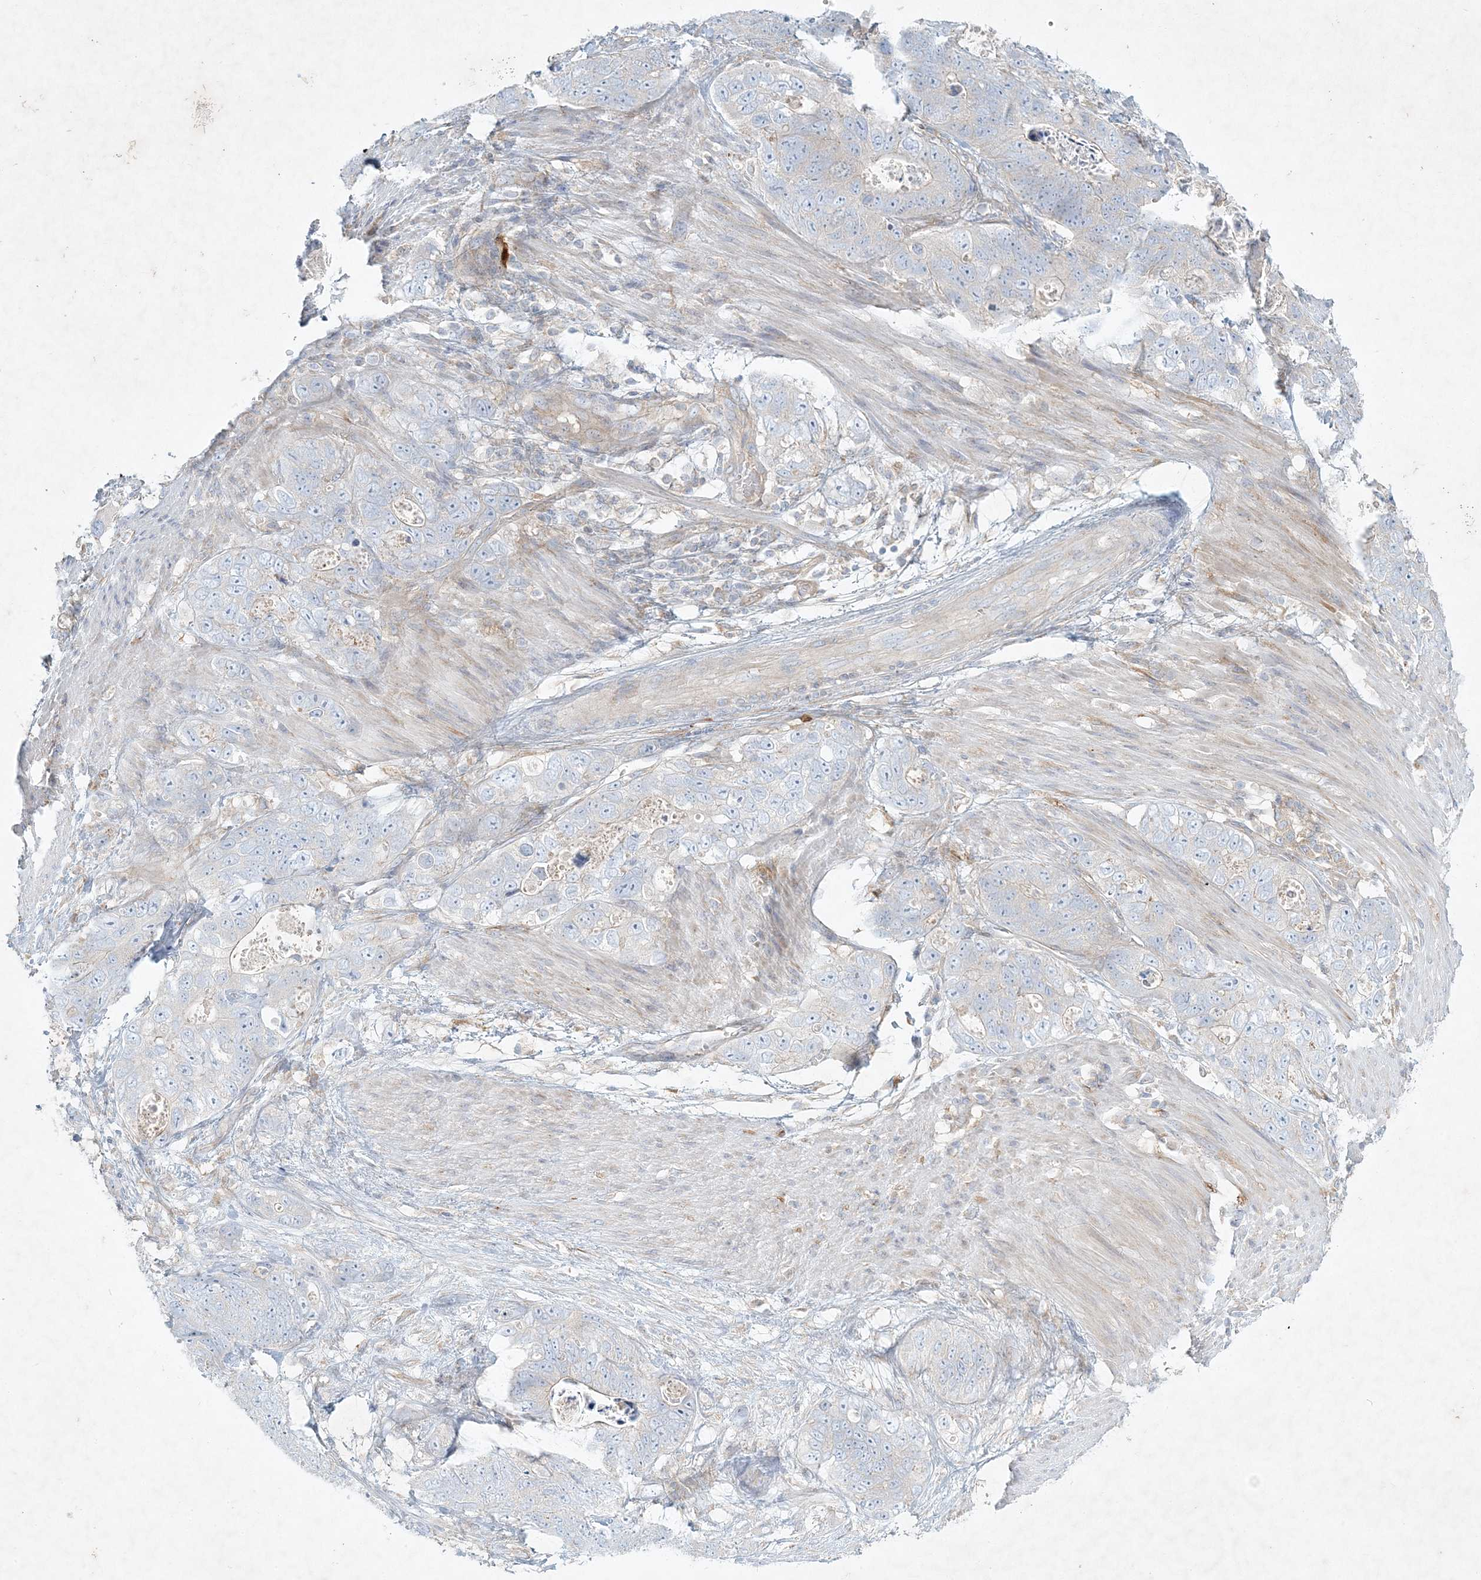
{"staining": {"intensity": "negative", "quantity": "none", "location": "none"}, "tissue": "stomach cancer", "cell_type": "Tumor cells", "image_type": "cancer", "snomed": [{"axis": "morphology", "description": "Normal tissue, NOS"}, {"axis": "morphology", "description": "Adenocarcinoma, NOS"}, {"axis": "topography", "description": "Stomach"}], "caption": "DAB (3,3'-diaminobenzidine) immunohistochemical staining of adenocarcinoma (stomach) demonstrates no significant positivity in tumor cells.", "gene": "STK11IP", "patient": {"sex": "female", "age": 89}}